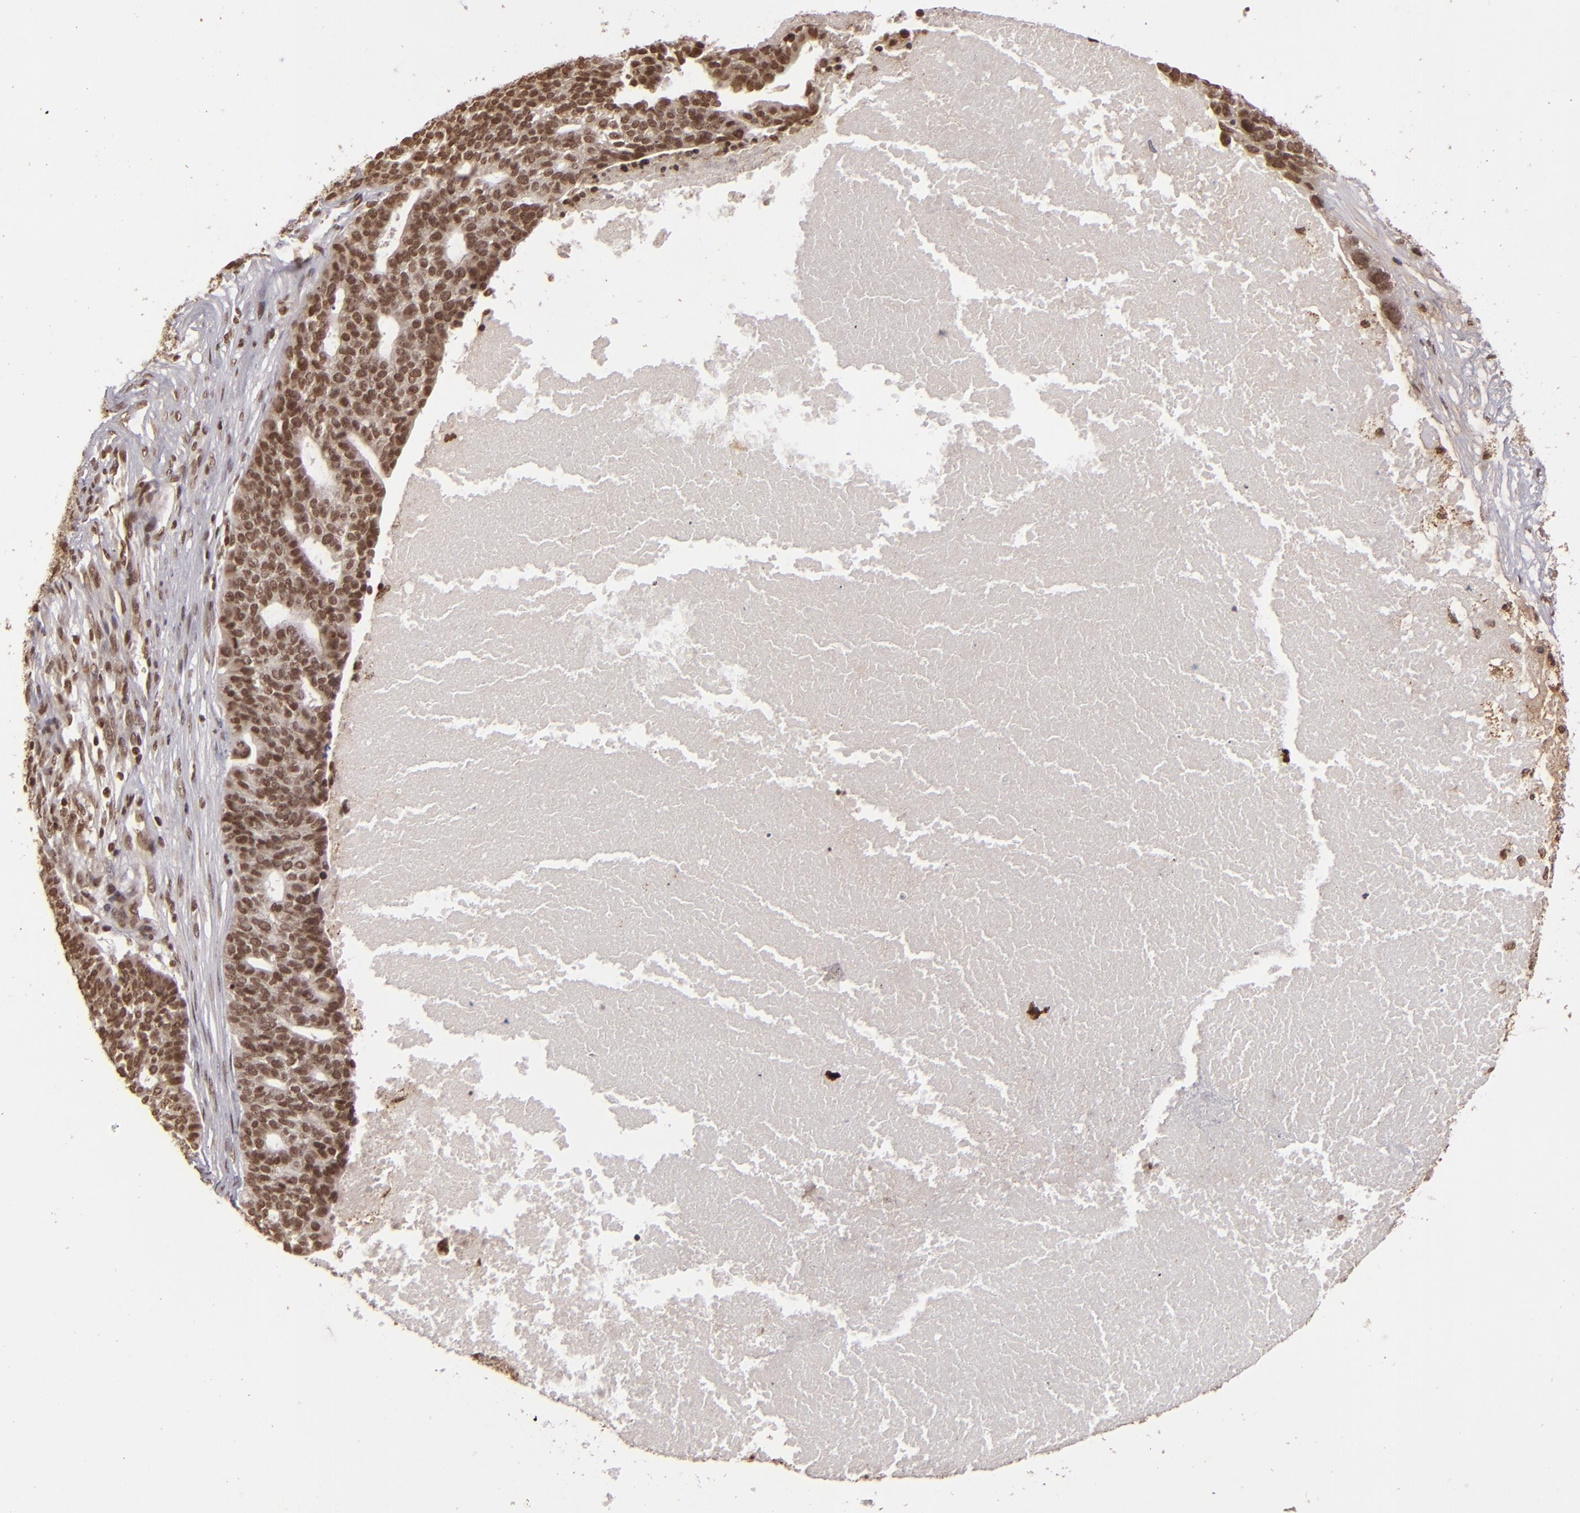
{"staining": {"intensity": "moderate", "quantity": ">75%", "location": "nuclear"}, "tissue": "ovarian cancer", "cell_type": "Tumor cells", "image_type": "cancer", "snomed": [{"axis": "morphology", "description": "Cystadenocarcinoma, serous, NOS"}, {"axis": "topography", "description": "Ovary"}], "caption": "Protein analysis of ovarian serous cystadenocarcinoma tissue reveals moderate nuclear expression in approximately >75% of tumor cells.", "gene": "CUL3", "patient": {"sex": "female", "age": 59}}